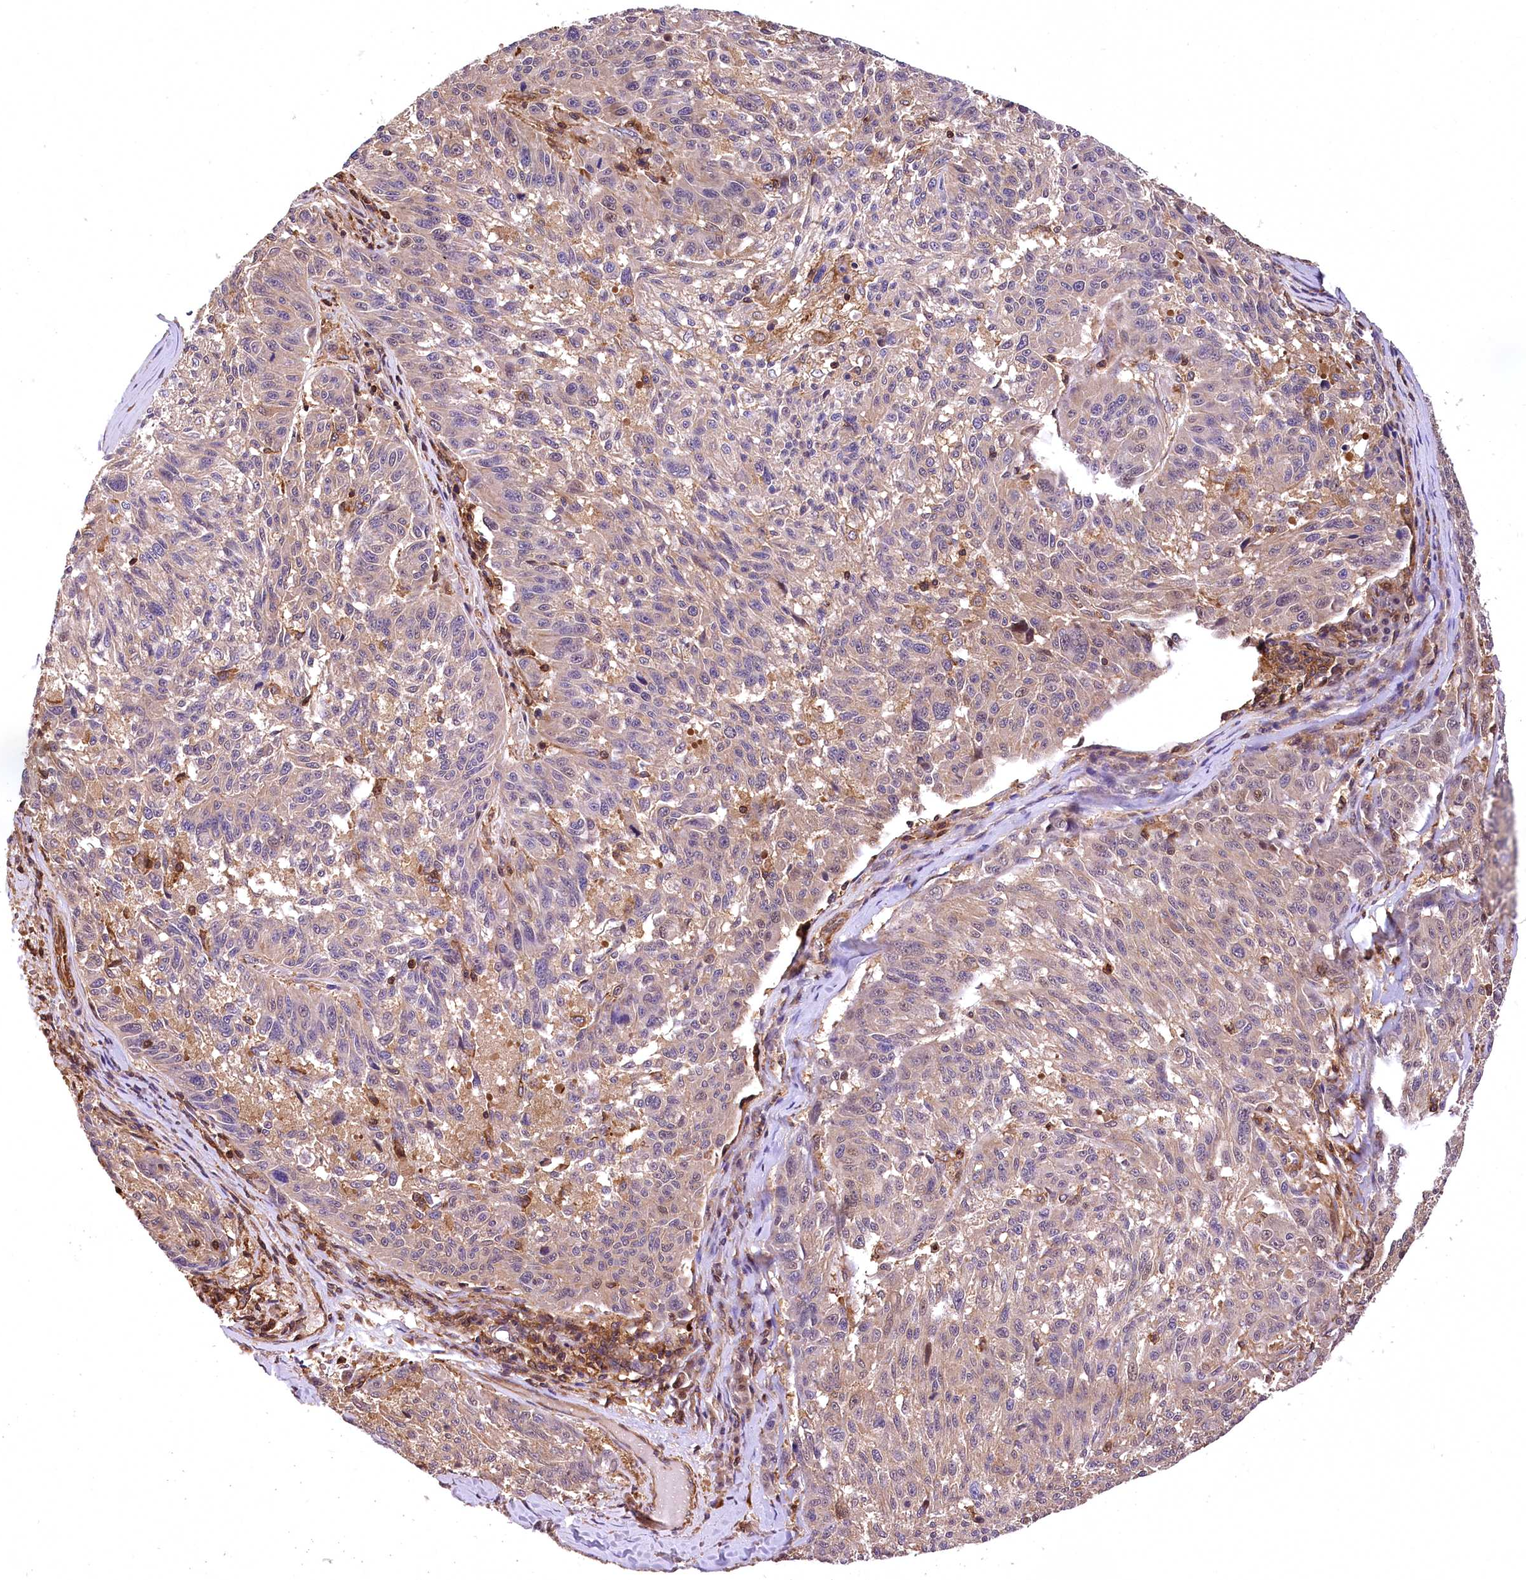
{"staining": {"intensity": "negative", "quantity": "none", "location": "none"}, "tissue": "melanoma", "cell_type": "Tumor cells", "image_type": "cancer", "snomed": [{"axis": "morphology", "description": "Malignant melanoma, NOS"}, {"axis": "topography", "description": "Skin"}], "caption": "Tumor cells are negative for protein expression in human malignant melanoma.", "gene": "DPP3", "patient": {"sex": "male", "age": 53}}